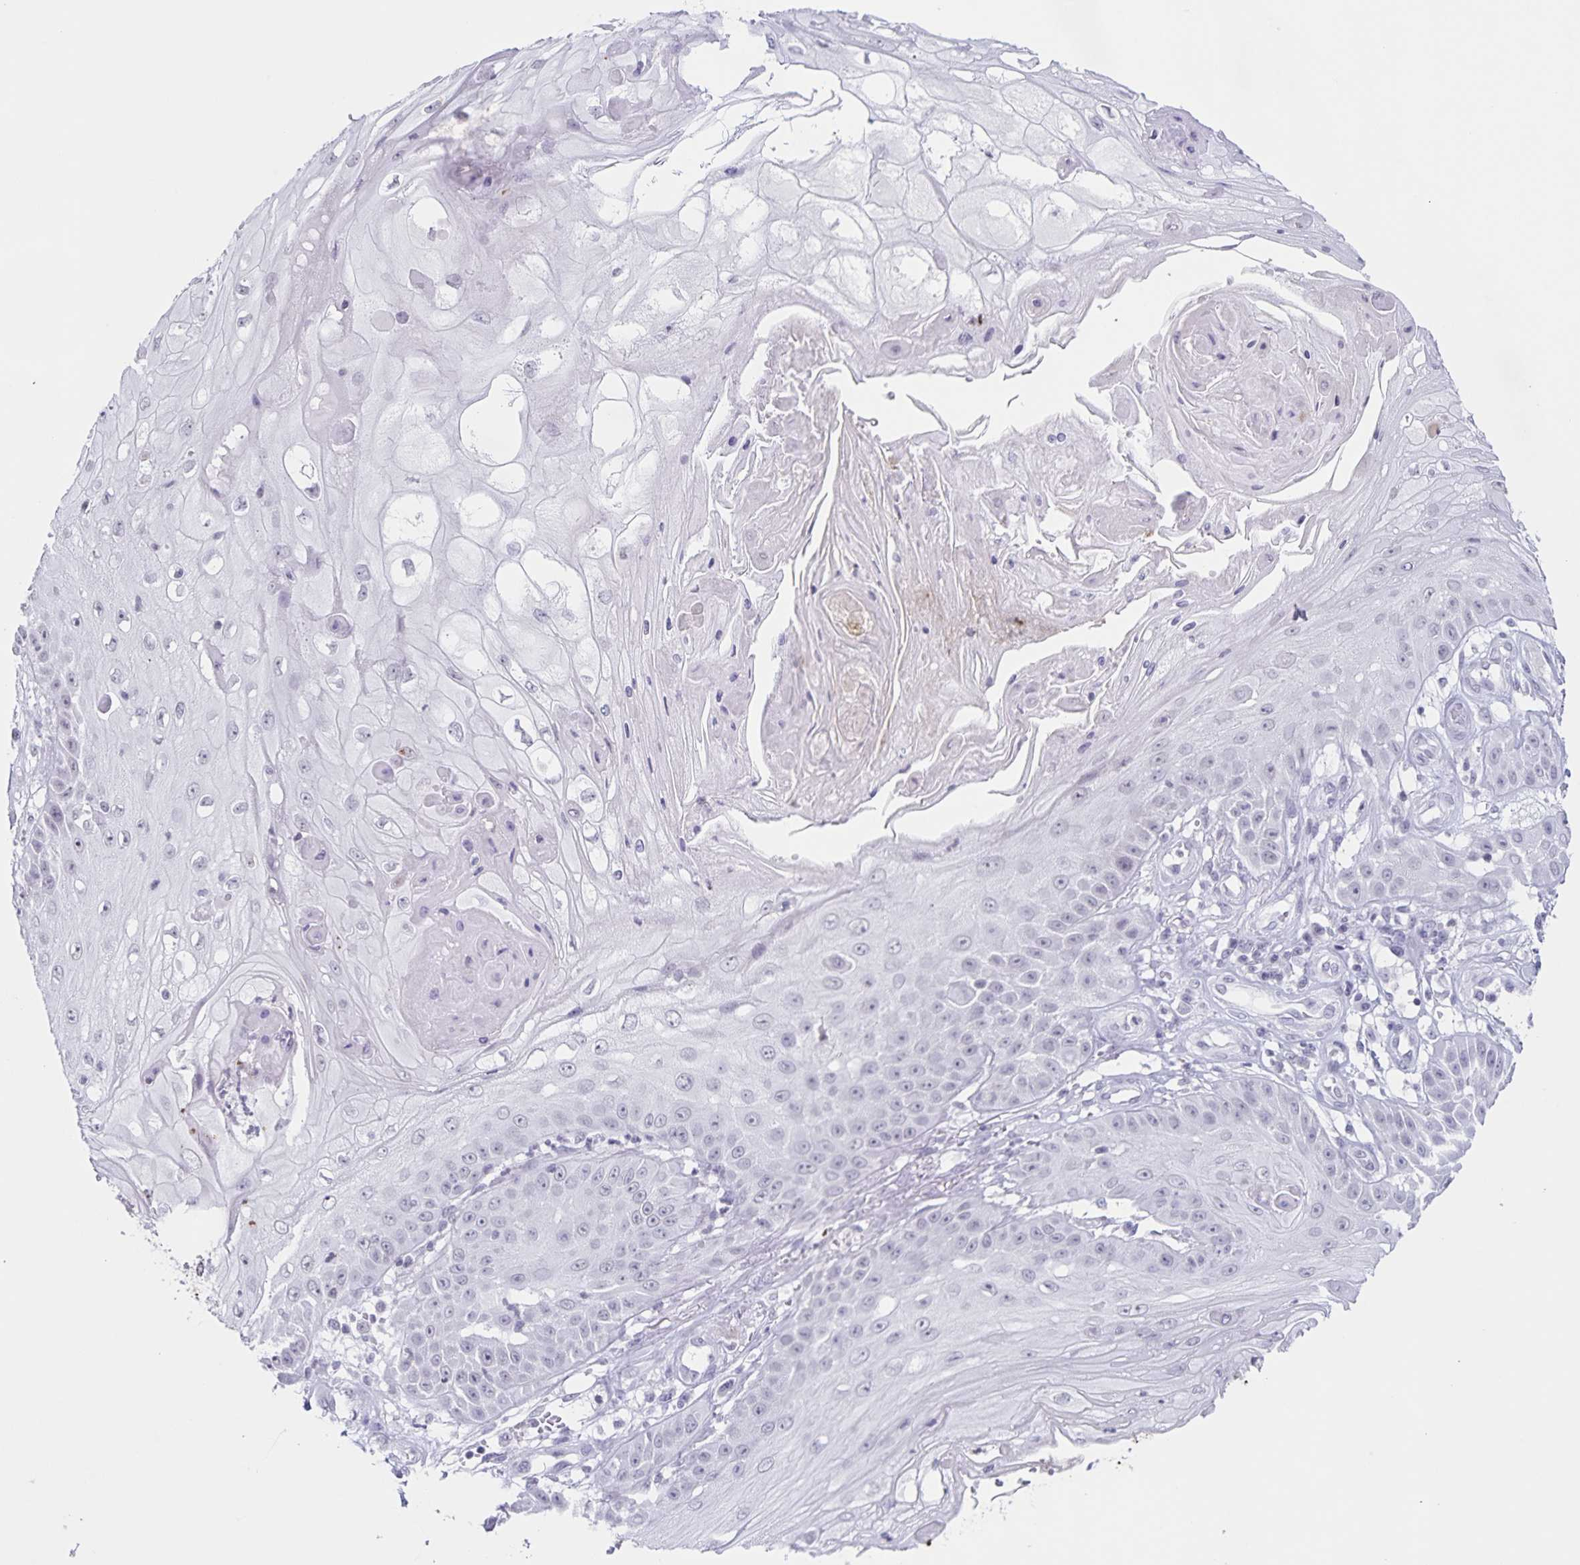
{"staining": {"intensity": "negative", "quantity": "none", "location": "none"}, "tissue": "skin cancer", "cell_type": "Tumor cells", "image_type": "cancer", "snomed": [{"axis": "morphology", "description": "Squamous cell carcinoma, NOS"}, {"axis": "topography", "description": "Skin"}], "caption": "Immunohistochemistry histopathology image of neoplastic tissue: skin cancer (squamous cell carcinoma) stained with DAB (3,3'-diaminobenzidine) demonstrates no significant protein positivity in tumor cells. (DAB immunohistochemistry, high magnification).", "gene": "LCE6A", "patient": {"sex": "male", "age": 70}}